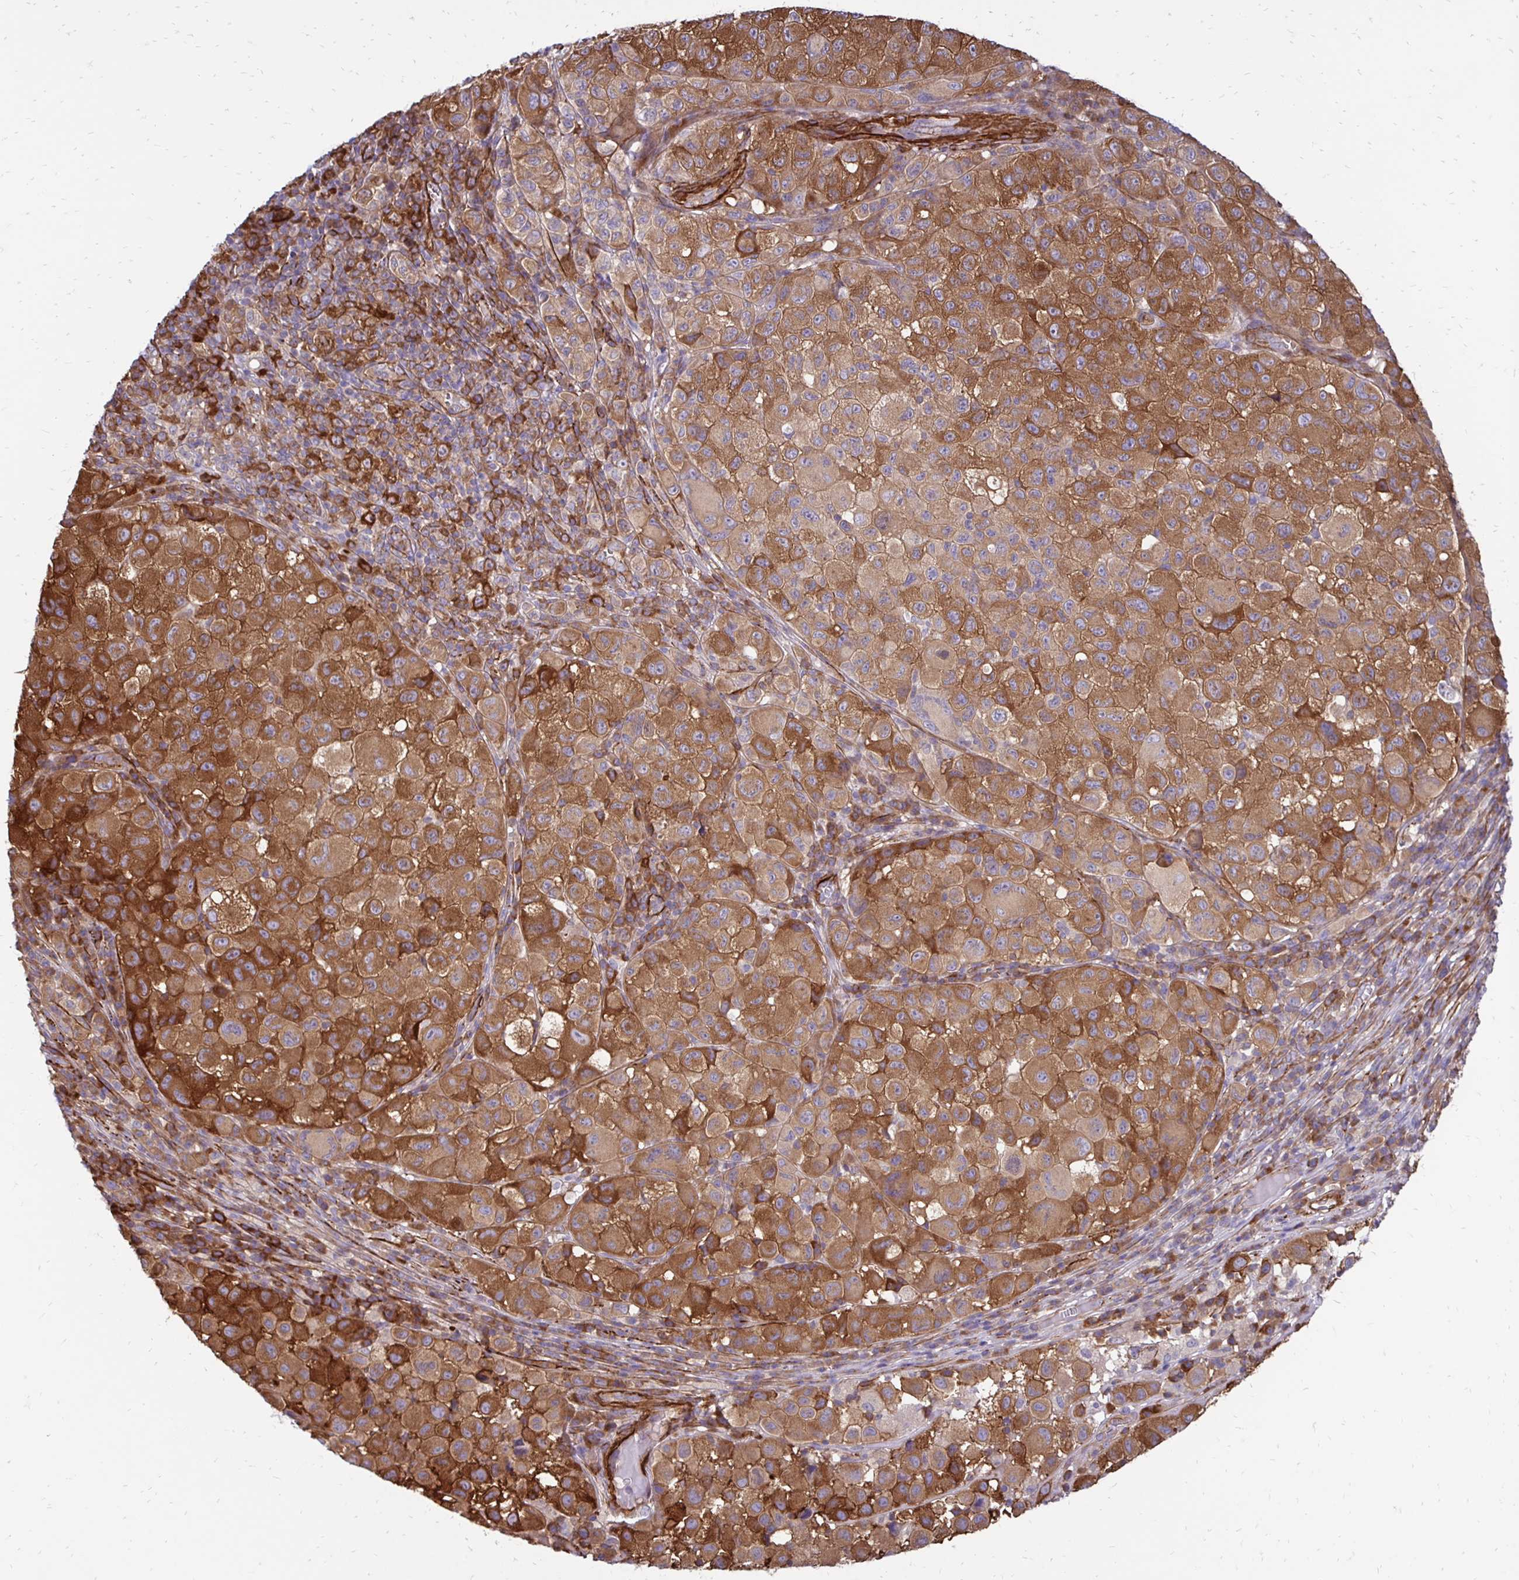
{"staining": {"intensity": "strong", "quantity": ">75%", "location": "cytoplasmic/membranous"}, "tissue": "melanoma", "cell_type": "Tumor cells", "image_type": "cancer", "snomed": [{"axis": "morphology", "description": "Malignant melanoma, NOS"}, {"axis": "topography", "description": "Skin"}], "caption": "Human malignant melanoma stained for a protein (brown) displays strong cytoplasmic/membranous positive positivity in about >75% of tumor cells.", "gene": "CTPS1", "patient": {"sex": "male", "age": 93}}